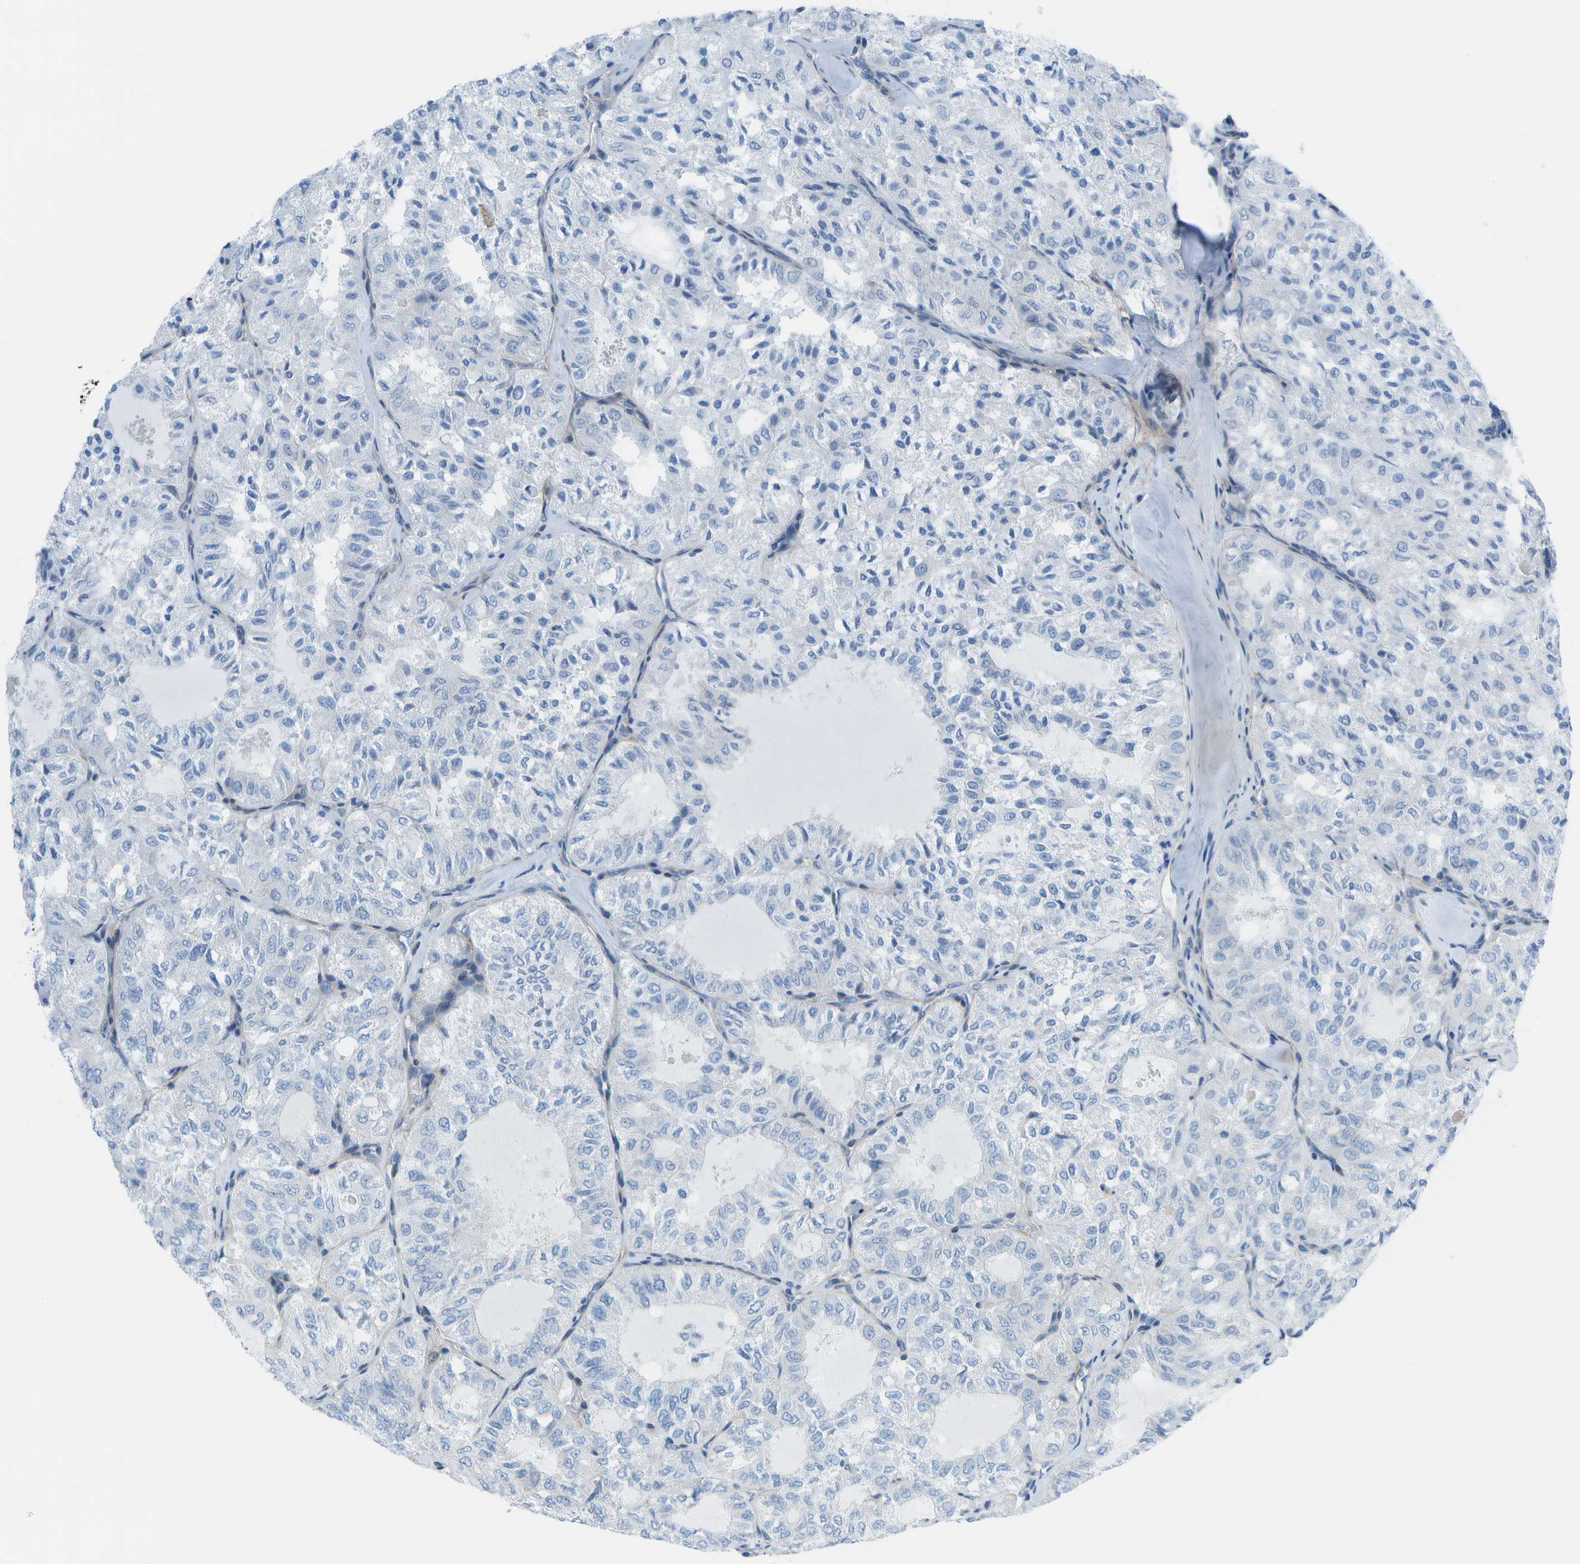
{"staining": {"intensity": "negative", "quantity": "none", "location": "none"}, "tissue": "thyroid cancer", "cell_type": "Tumor cells", "image_type": "cancer", "snomed": [{"axis": "morphology", "description": "Follicular adenoma carcinoma, NOS"}, {"axis": "topography", "description": "Thyroid gland"}], "caption": "A micrograph of thyroid follicular adenoma carcinoma stained for a protein shows no brown staining in tumor cells.", "gene": "SORBS3", "patient": {"sex": "male", "age": 75}}